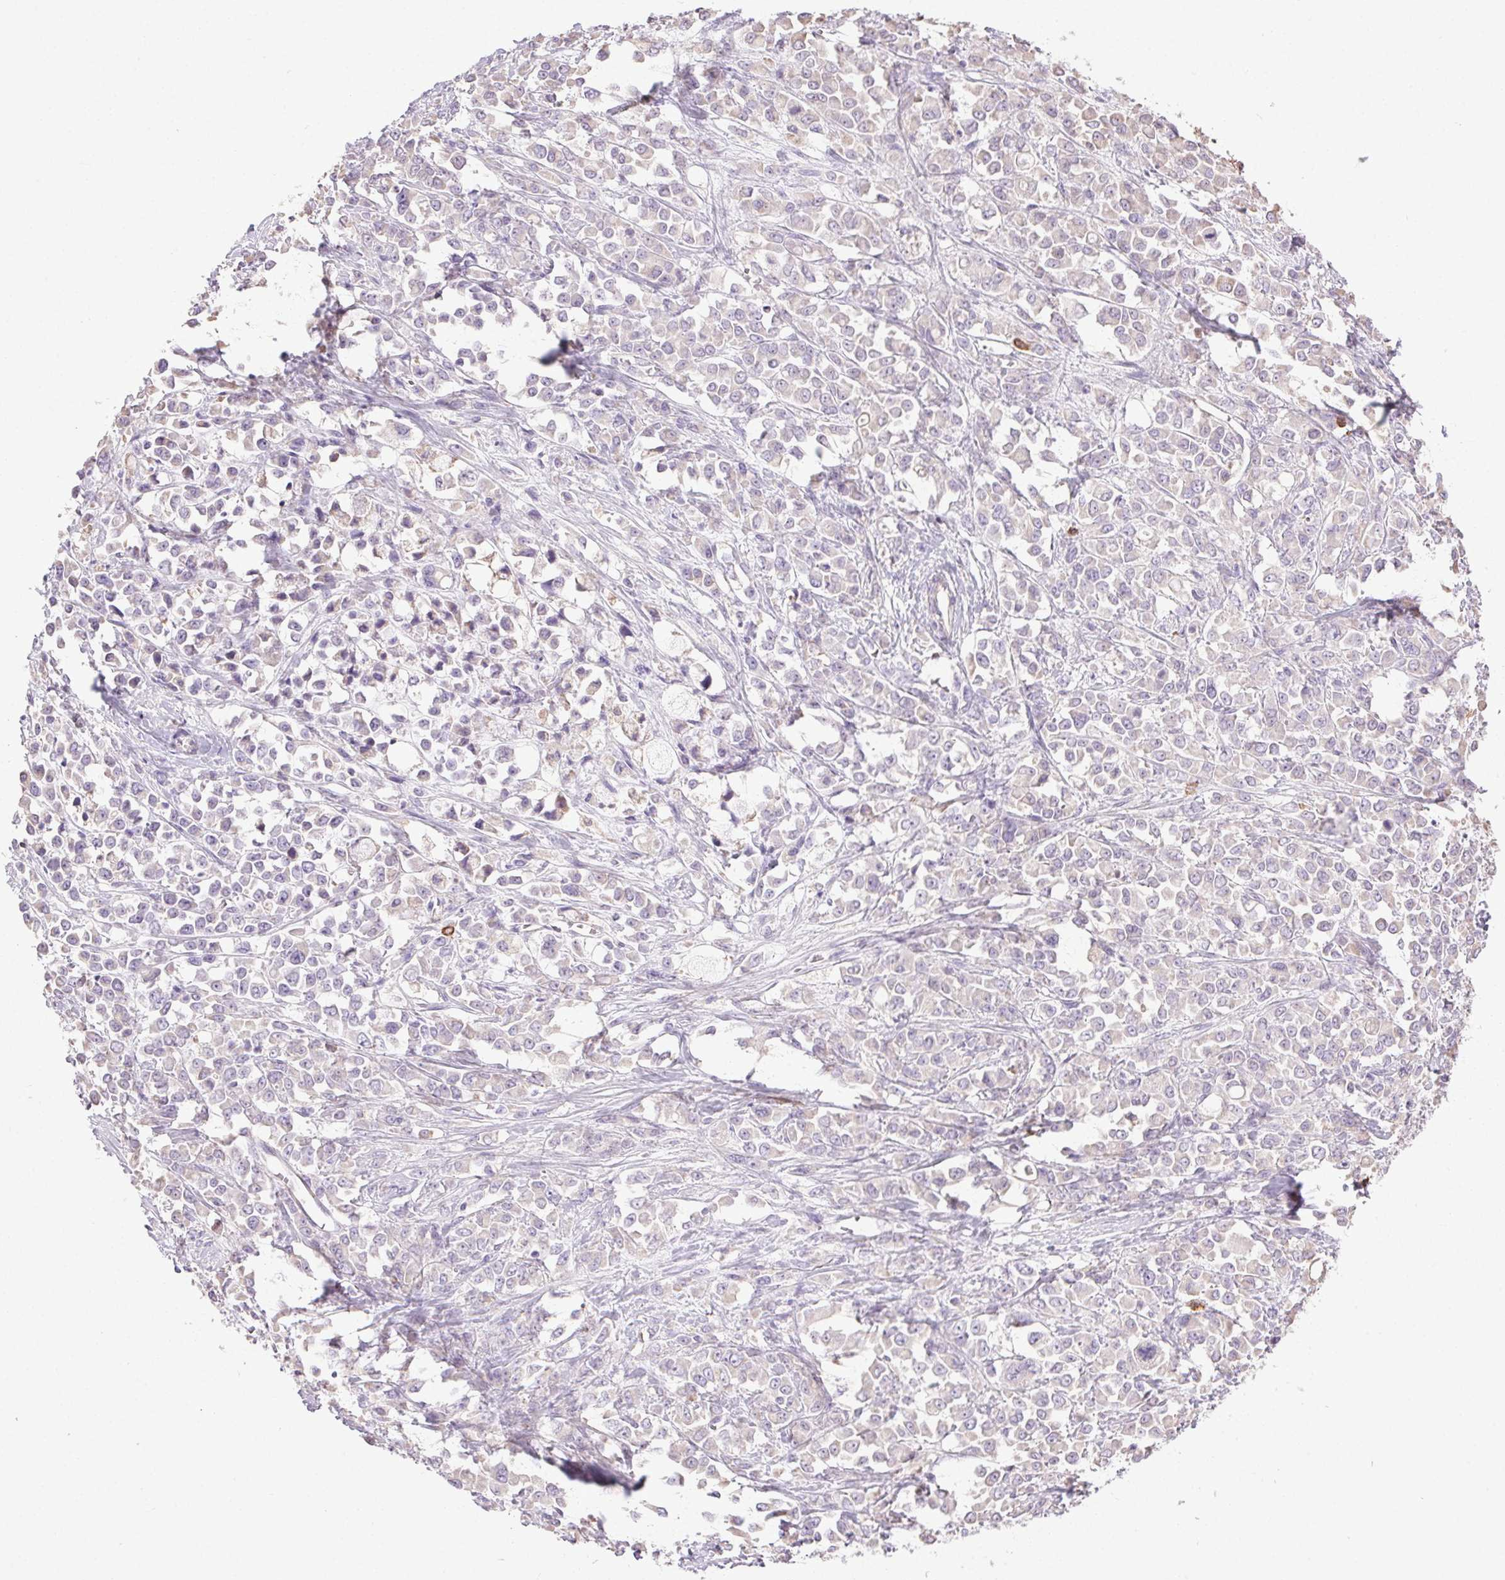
{"staining": {"intensity": "negative", "quantity": "none", "location": "none"}, "tissue": "stomach cancer", "cell_type": "Tumor cells", "image_type": "cancer", "snomed": [{"axis": "morphology", "description": "Adenocarcinoma, NOS"}, {"axis": "topography", "description": "Stomach"}], "caption": "Human stomach adenocarcinoma stained for a protein using IHC demonstrates no positivity in tumor cells.", "gene": "SNX31", "patient": {"sex": "female", "age": 76}}